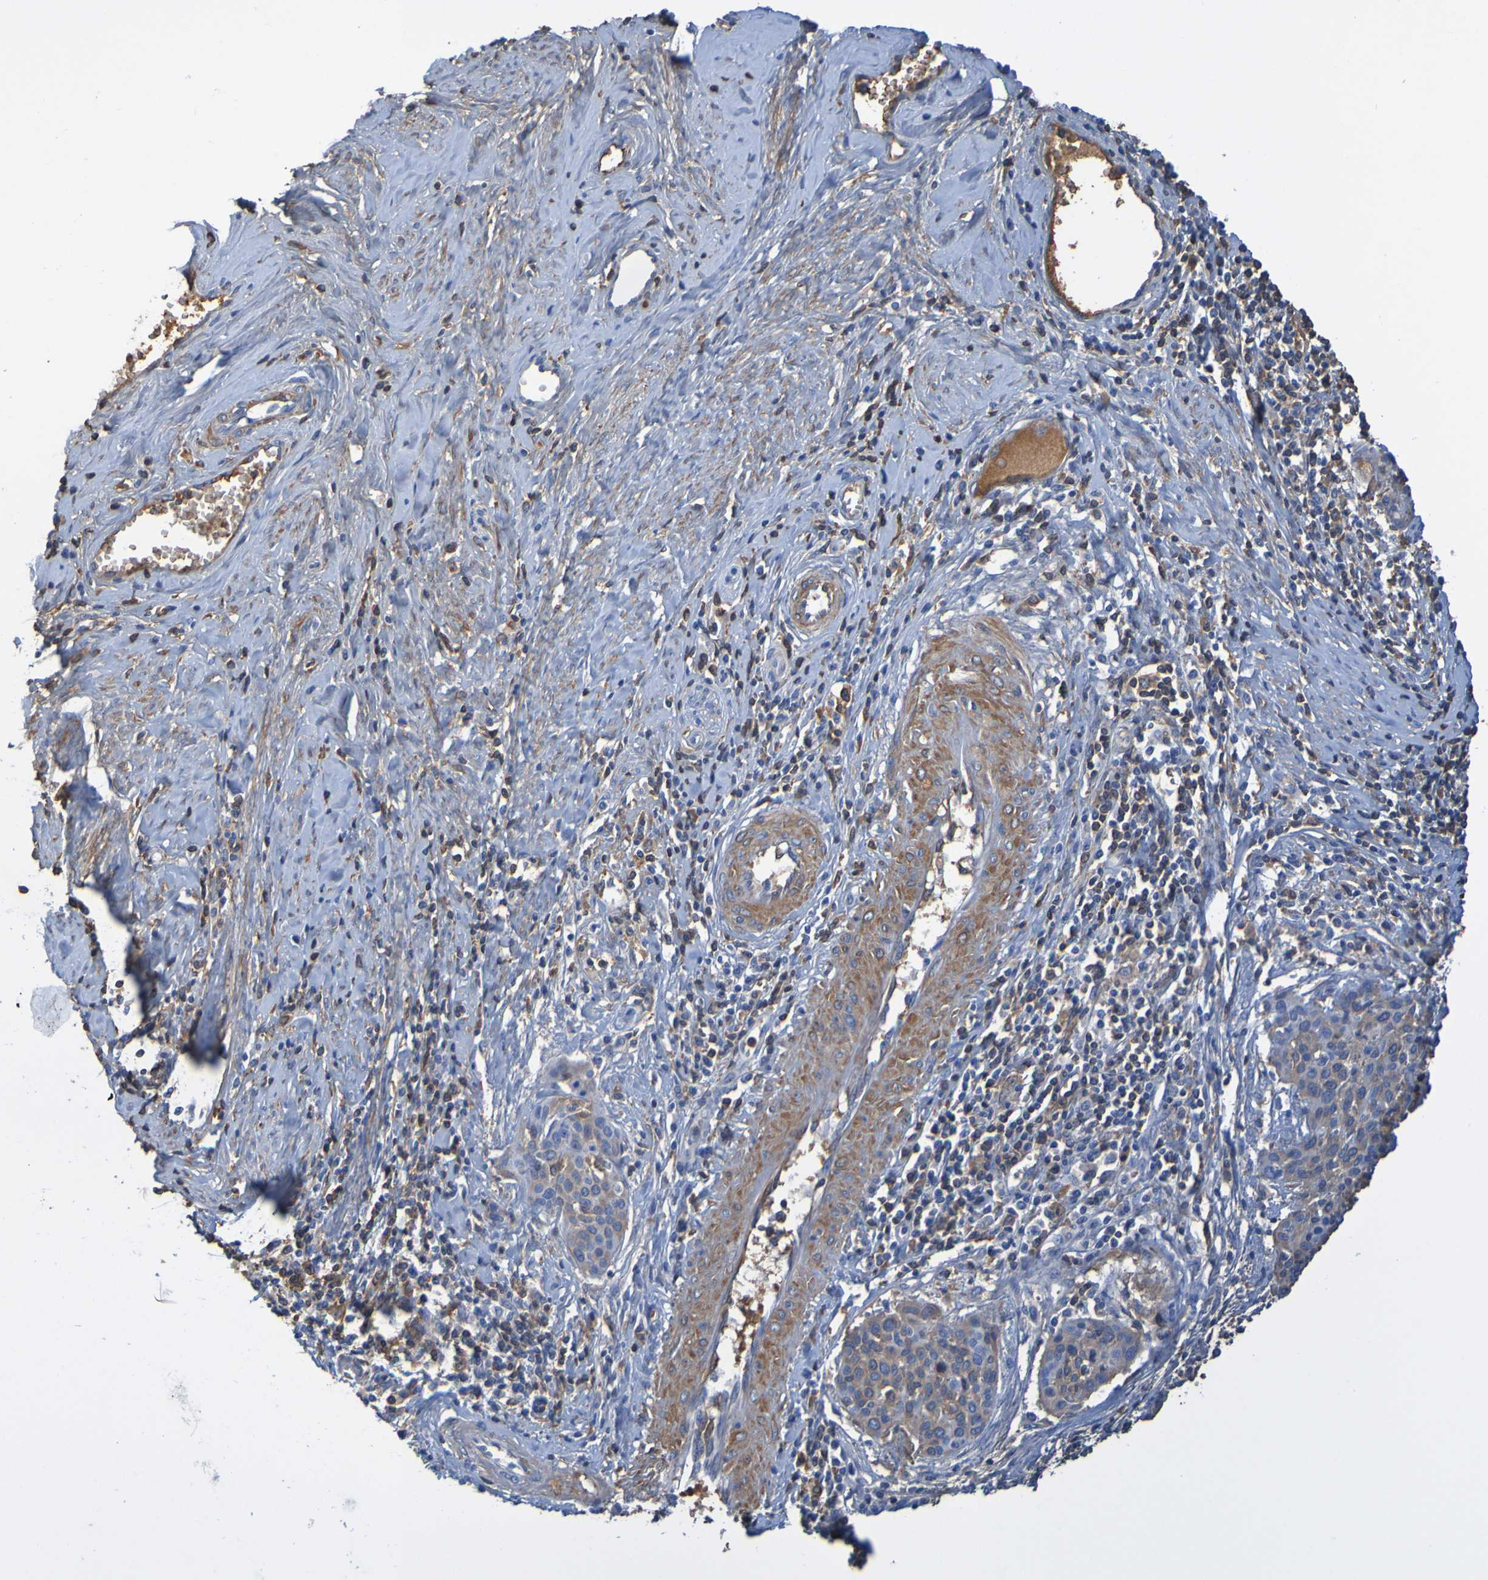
{"staining": {"intensity": "moderate", "quantity": "<25%", "location": "cytoplasmic/membranous"}, "tissue": "cervical cancer", "cell_type": "Tumor cells", "image_type": "cancer", "snomed": [{"axis": "morphology", "description": "Squamous cell carcinoma, NOS"}, {"axis": "topography", "description": "Cervix"}], "caption": "Human cervical cancer stained for a protein (brown) reveals moderate cytoplasmic/membranous positive positivity in about <25% of tumor cells.", "gene": "GAB3", "patient": {"sex": "female", "age": 38}}